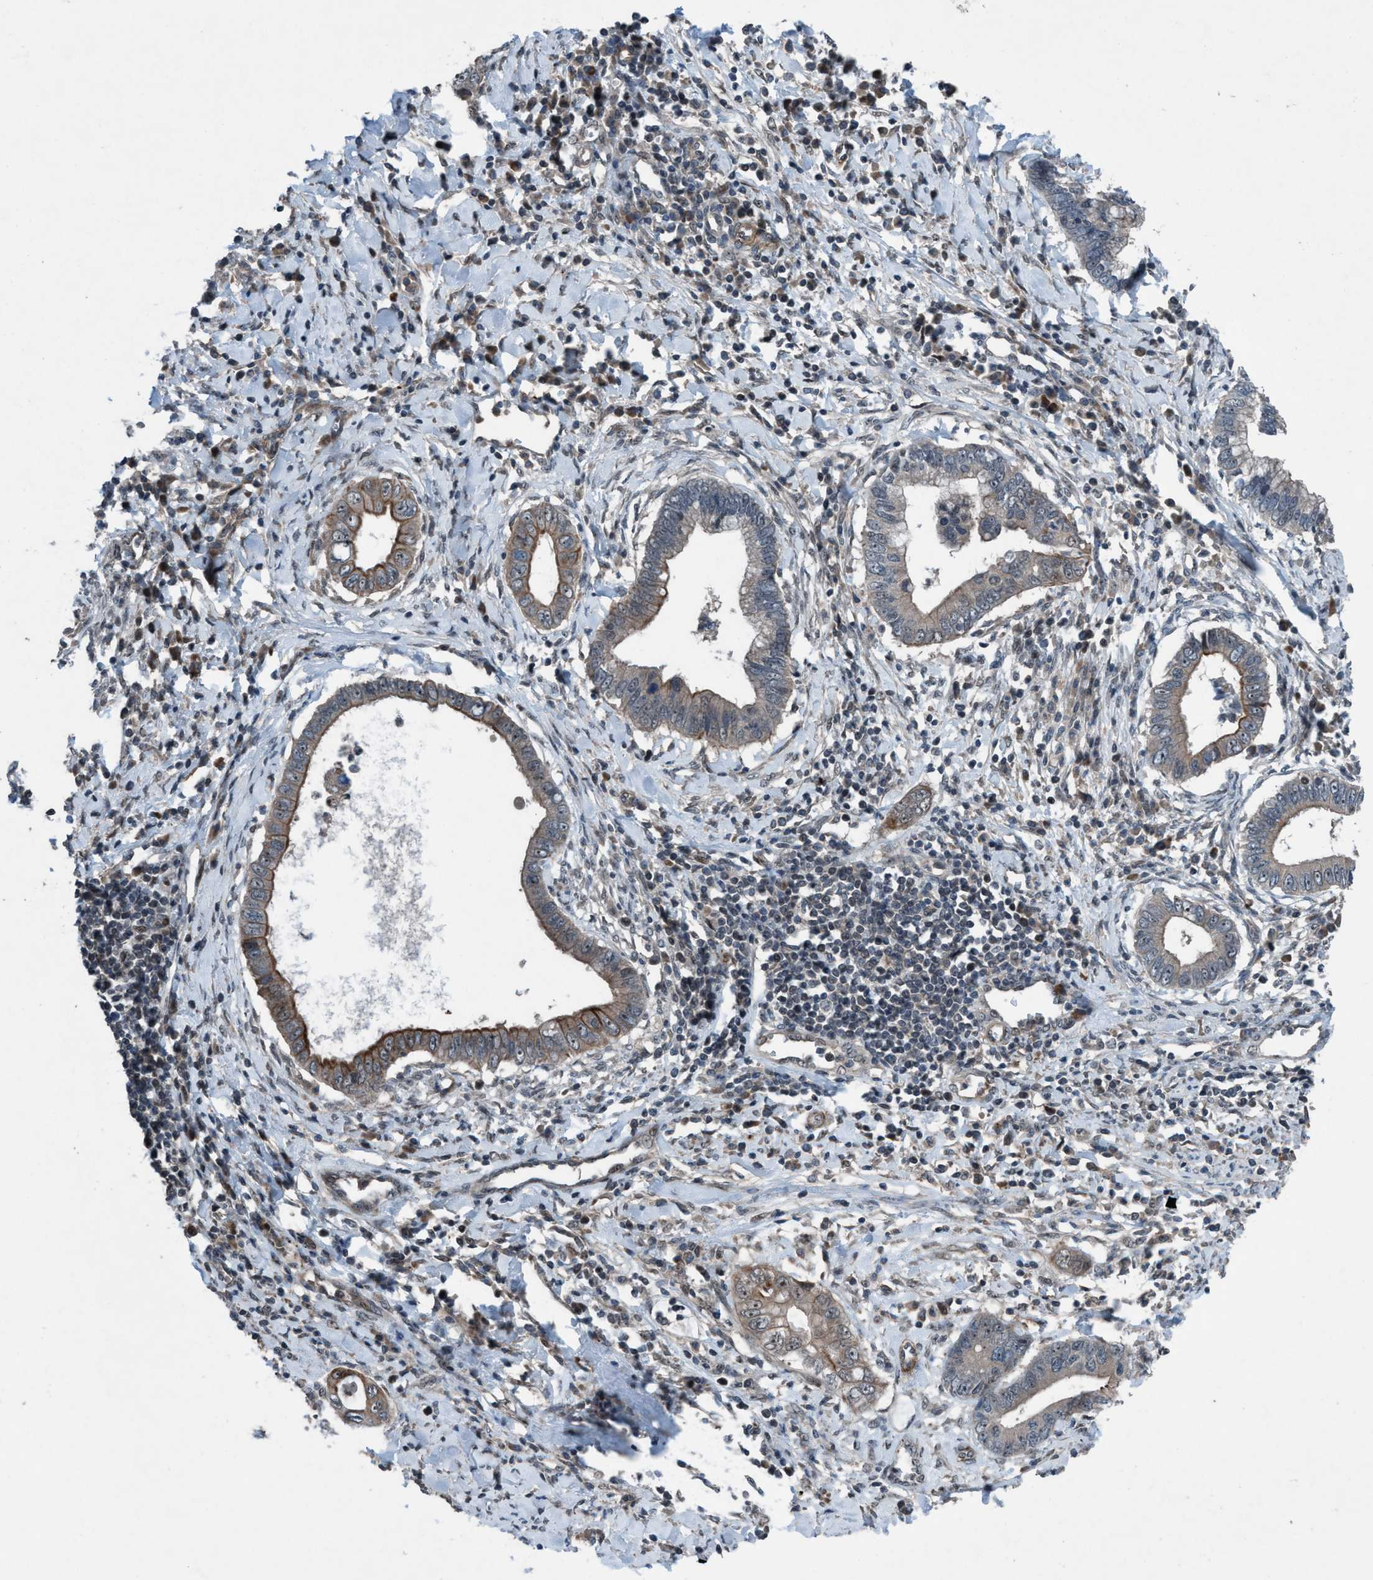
{"staining": {"intensity": "moderate", "quantity": "<25%", "location": "cytoplasmic/membranous"}, "tissue": "cervical cancer", "cell_type": "Tumor cells", "image_type": "cancer", "snomed": [{"axis": "morphology", "description": "Adenocarcinoma, NOS"}, {"axis": "topography", "description": "Cervix"}], "caption": "Cervical cancer stained with immunohistochemistry (IHC) demonstrates moderate cytoplasmic/membranous staining in about <25% of tumor cells.", "gene": "NISCH", "patient": {"sex": "female", "age": 44}}